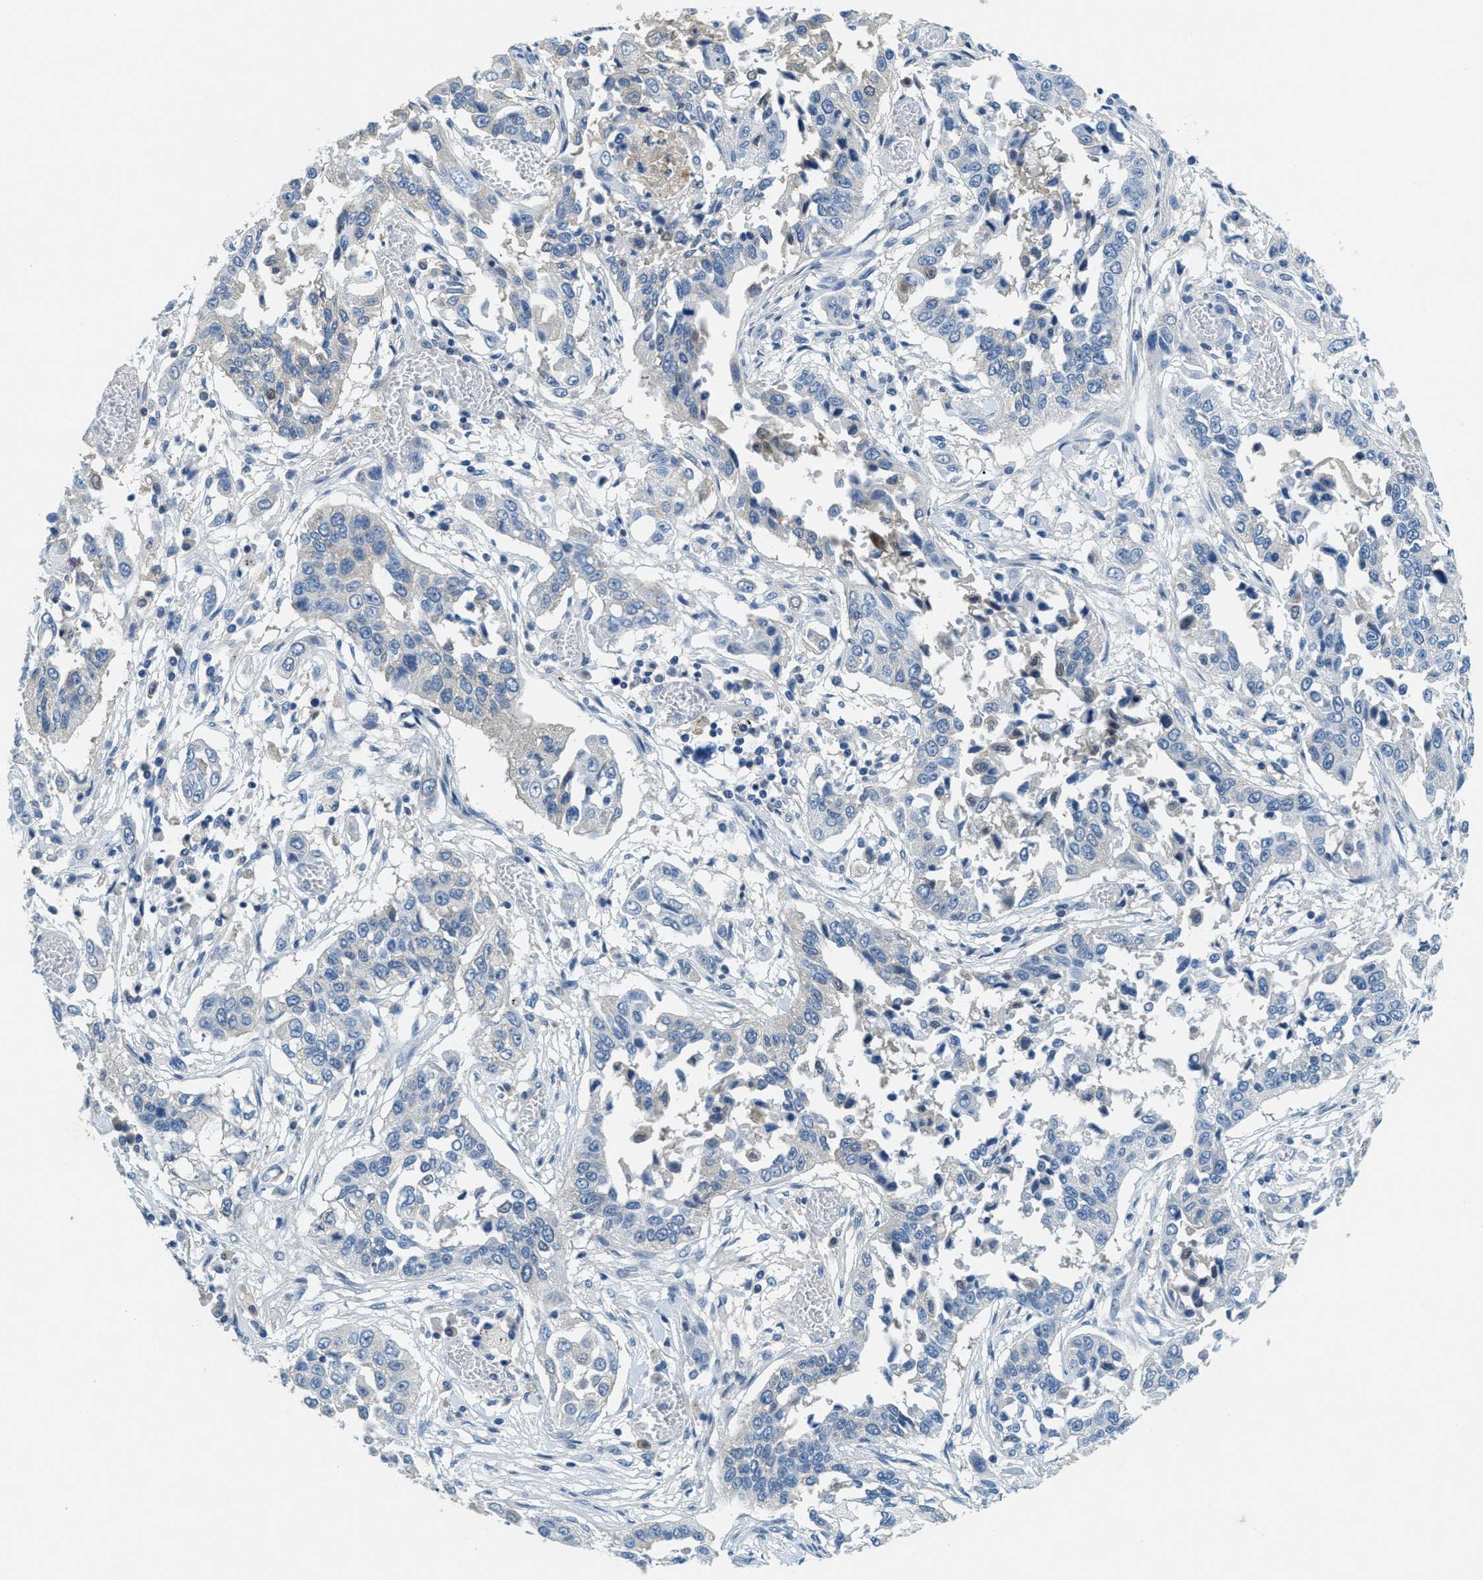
{"staining": {"intensity": "negative", "quantity": "none", "location": "none"}, "tissue": "lung cancer", "cell_type": "Tumor cells", "image_type": "cancer", "snomed": [{"axis": "morphology", "description": "Squamous cell carcinoma, NOS"}, {"axis": "topography", "description": "Lung"}], "caption": "Histopathology image shows no significant protein expression in tumor cells of lung cancer.", "gene": "A2M", "patient": {"sex": "male", "age": 71}}